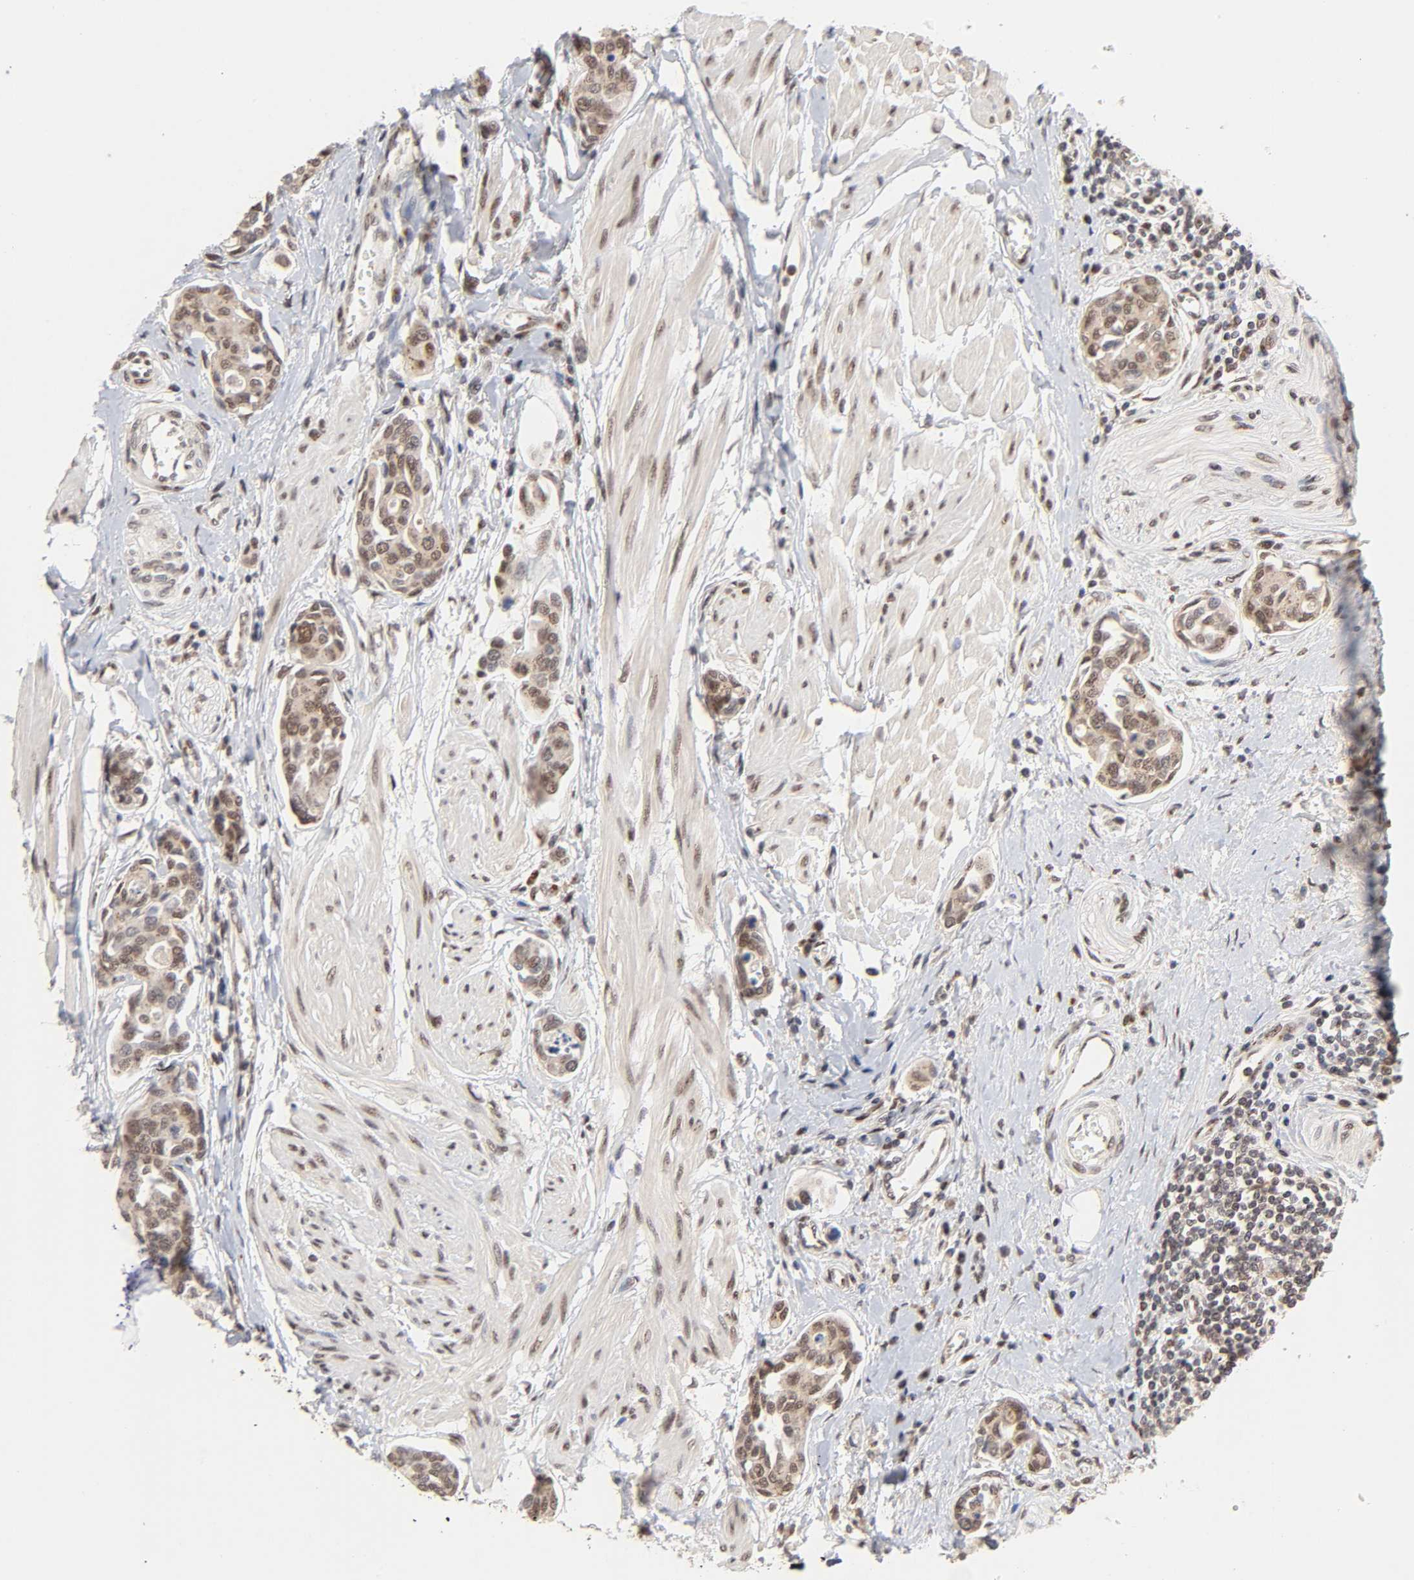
{"staining": {"intensity": "moderate", "quantity": ">75%", "location": "cytoplasmic/membranous,nuclear"}, "tissue": "urothelial cancer", "cell_type": "Tumor cells", "image_type": "cancer", "snomed": [{"axis": "morphology", "description": "Urothelial carcinoma, High grade"}, {"axis": "topography", "description": "Urinary bladder"}], "caption": "Protein expression by IHC reveals moderate cytoplasmic/membranous and nuclear expression in about >75% of tumor cells in urothelial carcinoma (high-grade).", "gene": "EP300", "patient": {"sex": "male", "age": 78}}